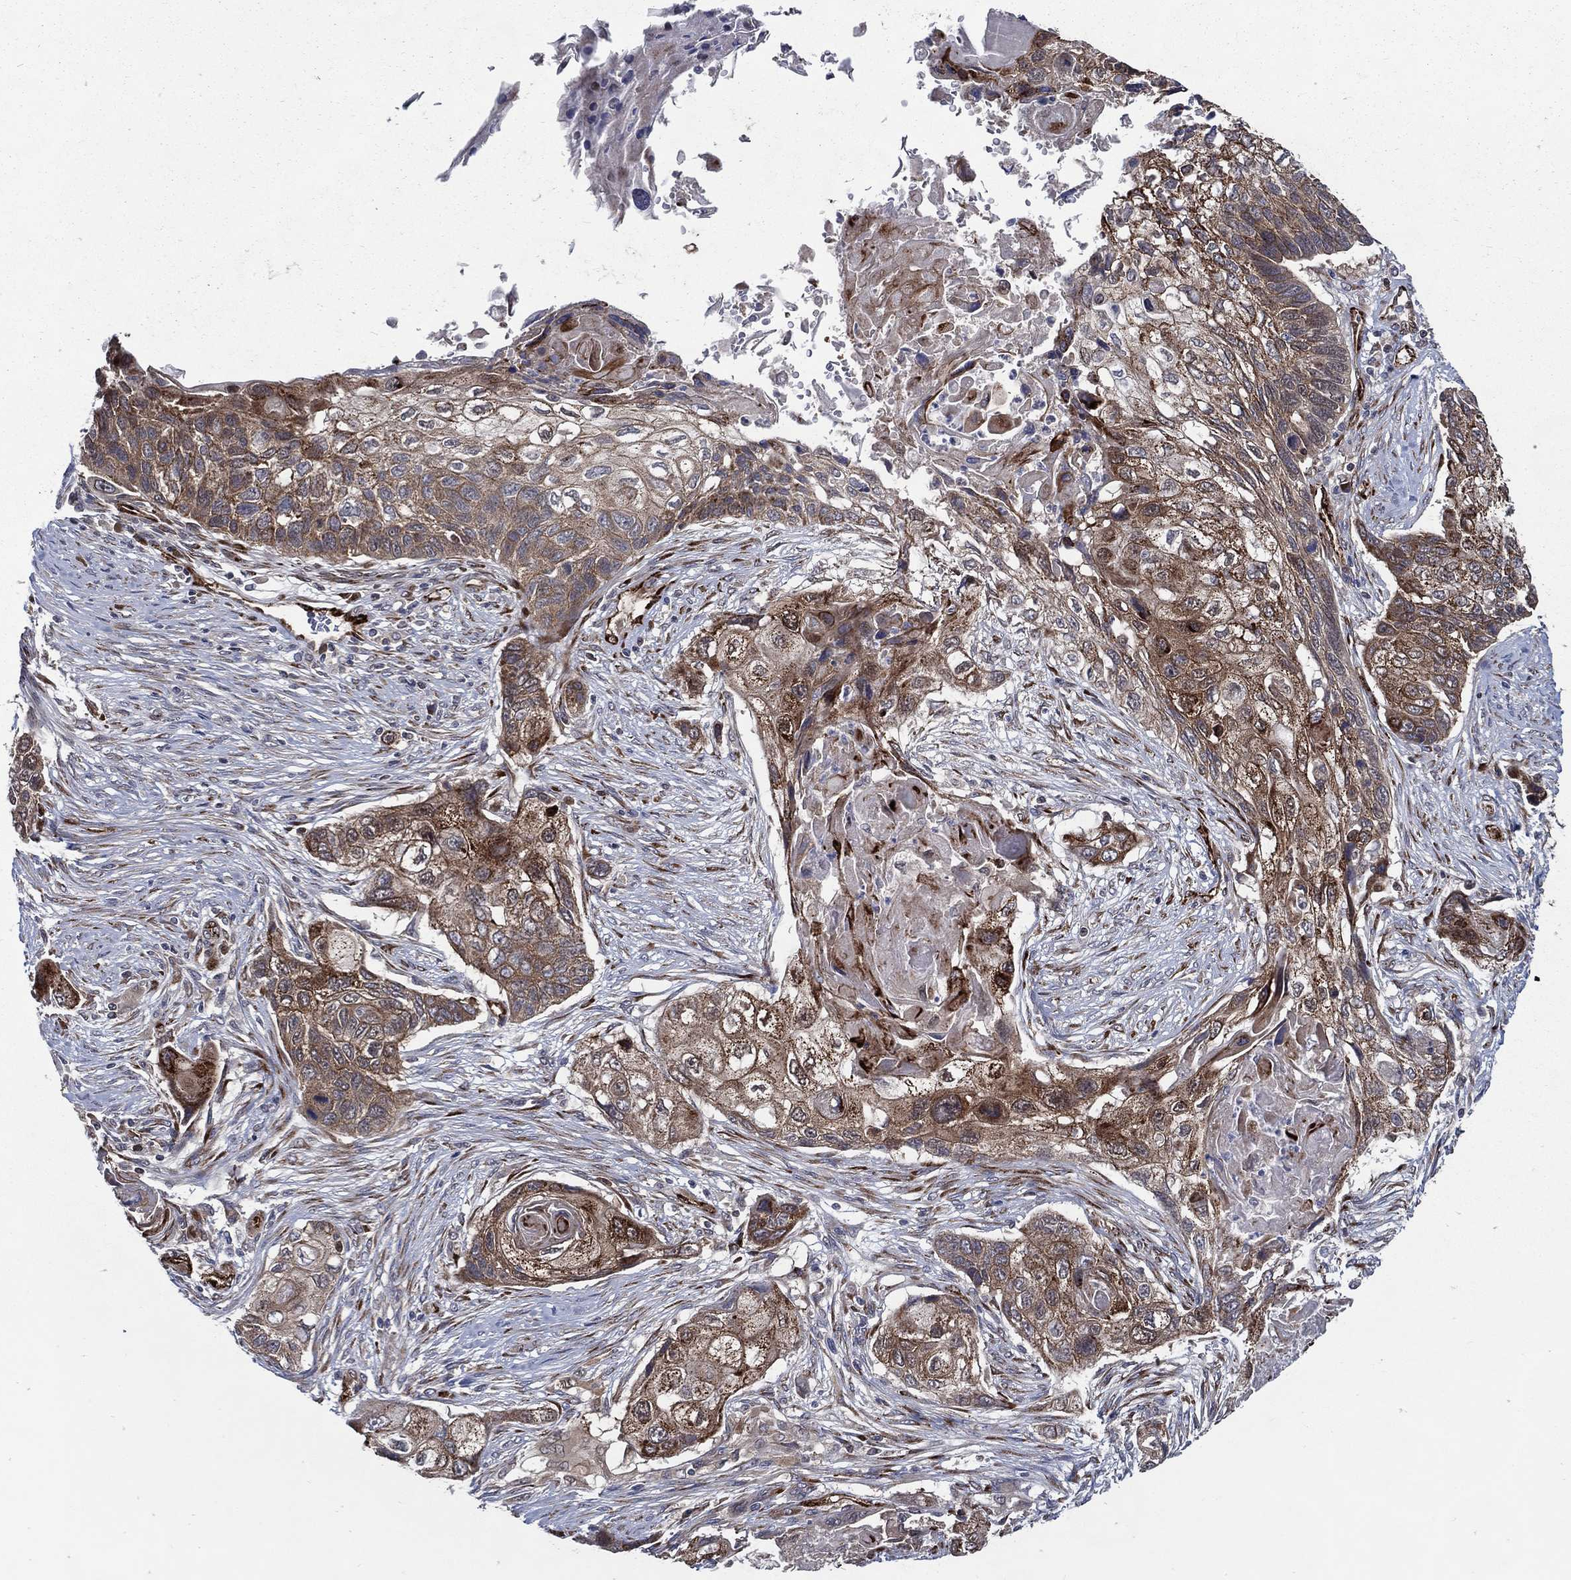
{"staining": {"intensity": "moderate", "quantity": ">75%", "location": "cytoplasmic/membranous"}, "tissue": "lung cancer", "cell_type": "Tumor cells", "image_type": "cancer", "snomed": [{"axis": "morphology", "description": "Normal tissue, NOS"}, {"axis": "morphology", "description": "Squamous cell carcinoma, NOS"}, {"axis": "topography", "description": "Bronchus"}, {"axis": "topography", "description": "Lung"}], "caption": "Protein staining of lung cancer (squamous cell carcinoma) tissue exhibits moderate cytoplasmic/membranous staining in about >75% of tumor cells. (Stains: DAB in brown, nuclei in blue, Microscopy: brightfield microscopy at high magnification).", "gene": "ARHGAP11A", "patient": {"sex": "male", "age": 69}}